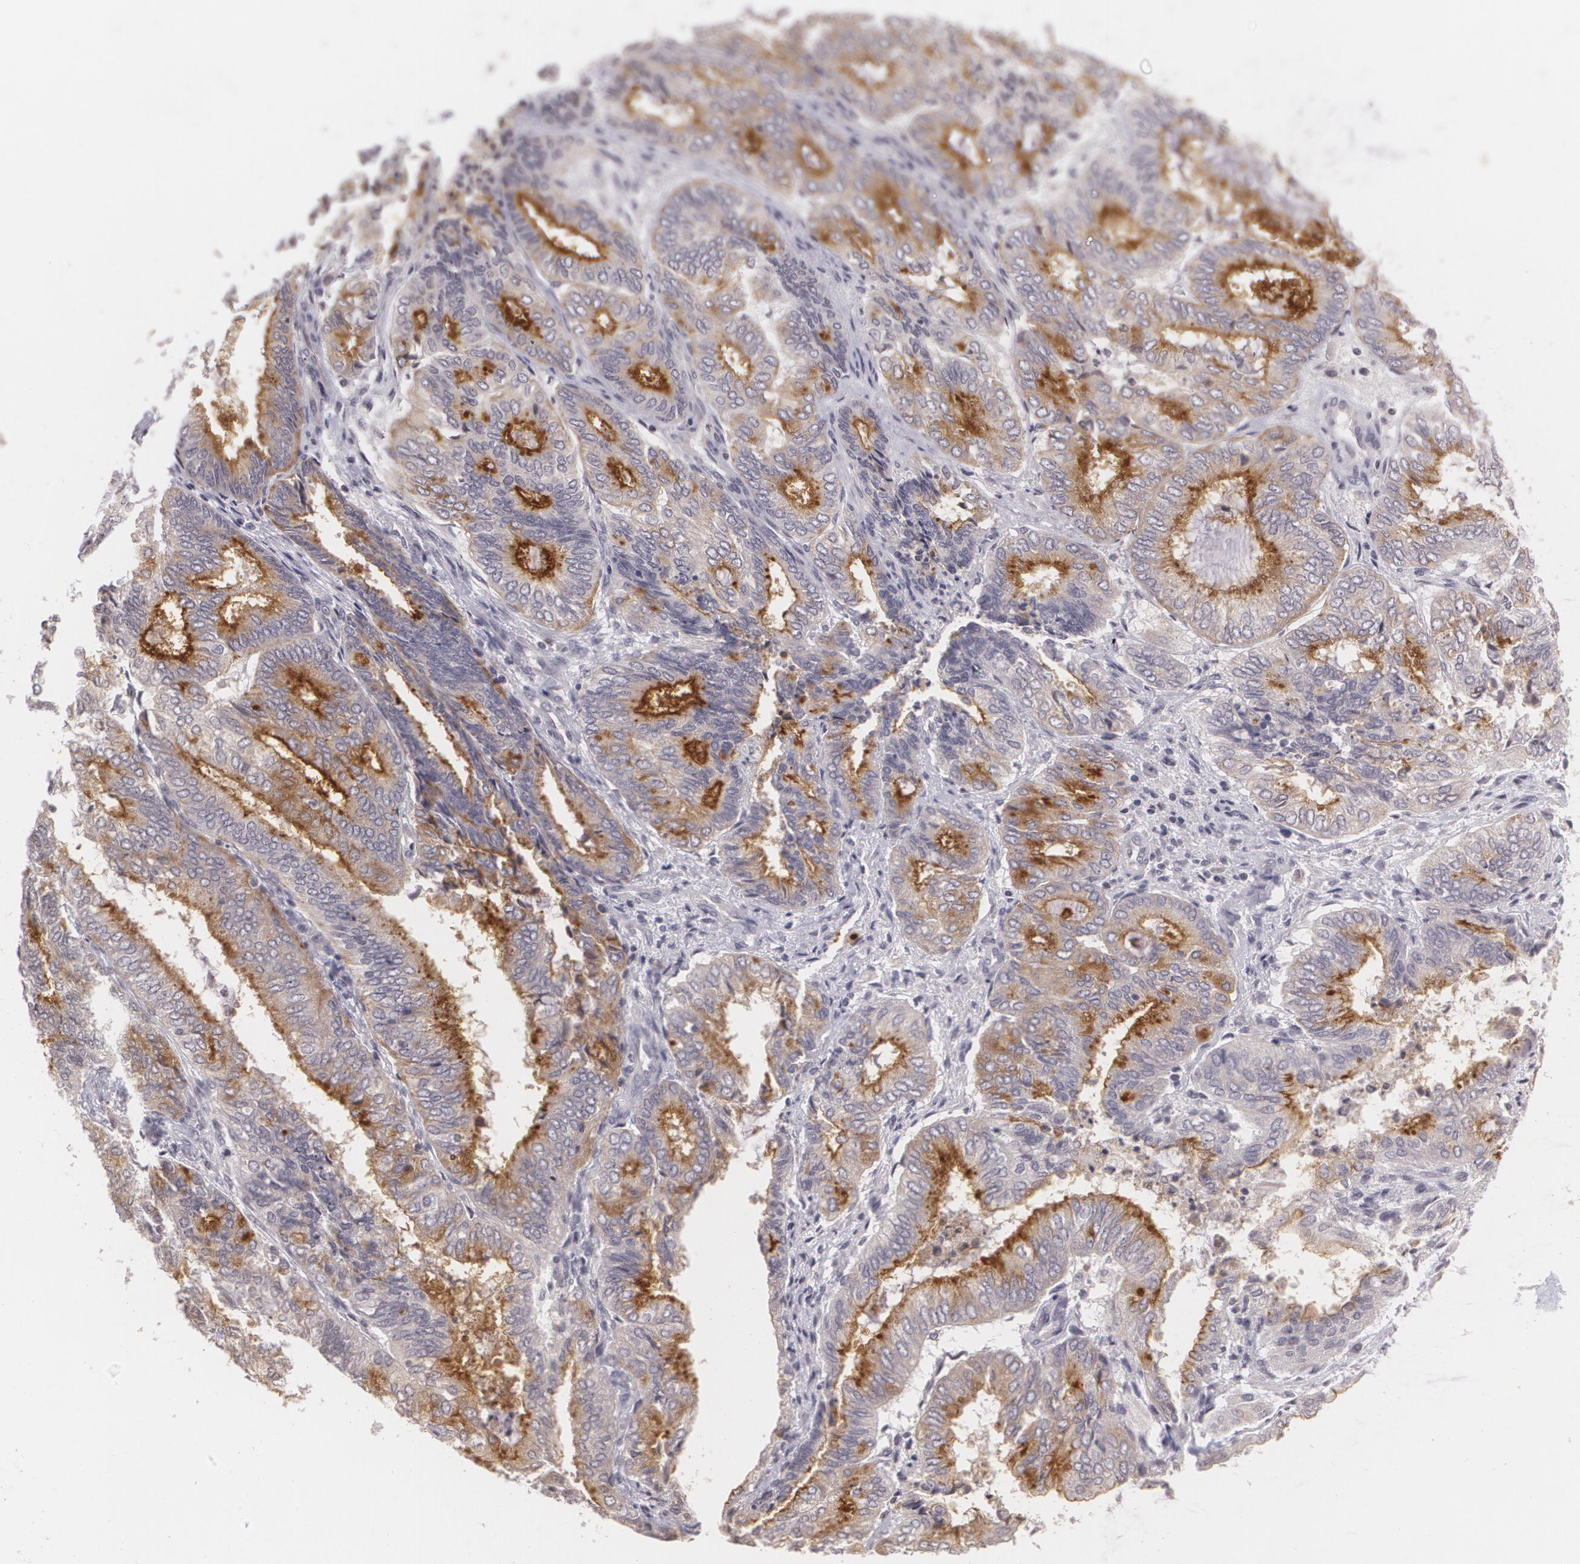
{"staining": {"intensity": "moderate", "quantity": "25%-75%", "location": "cytoplasmic/membranous"}, "tissue": "endometrial cancer", "cell_type": "Tumor cells", "image_type": "cancer", "snomed": [{"axis": "morphology", "description": "Adenocarcinoma, NOS"}, {"axis": "topography", "description": "Endometrium"}], "caption": "A brown stain shows moderate cytoplasmic/membranous expression of a protein in endometrial cancer tumor cells. The staining was performed using DAB to visualize the protein expression in brown, while the nuclei were stained in blue with hematoxylin (Magnification: 20x).", "gene": "MUC1", "patient": {"sex": "female", "age": 59}}